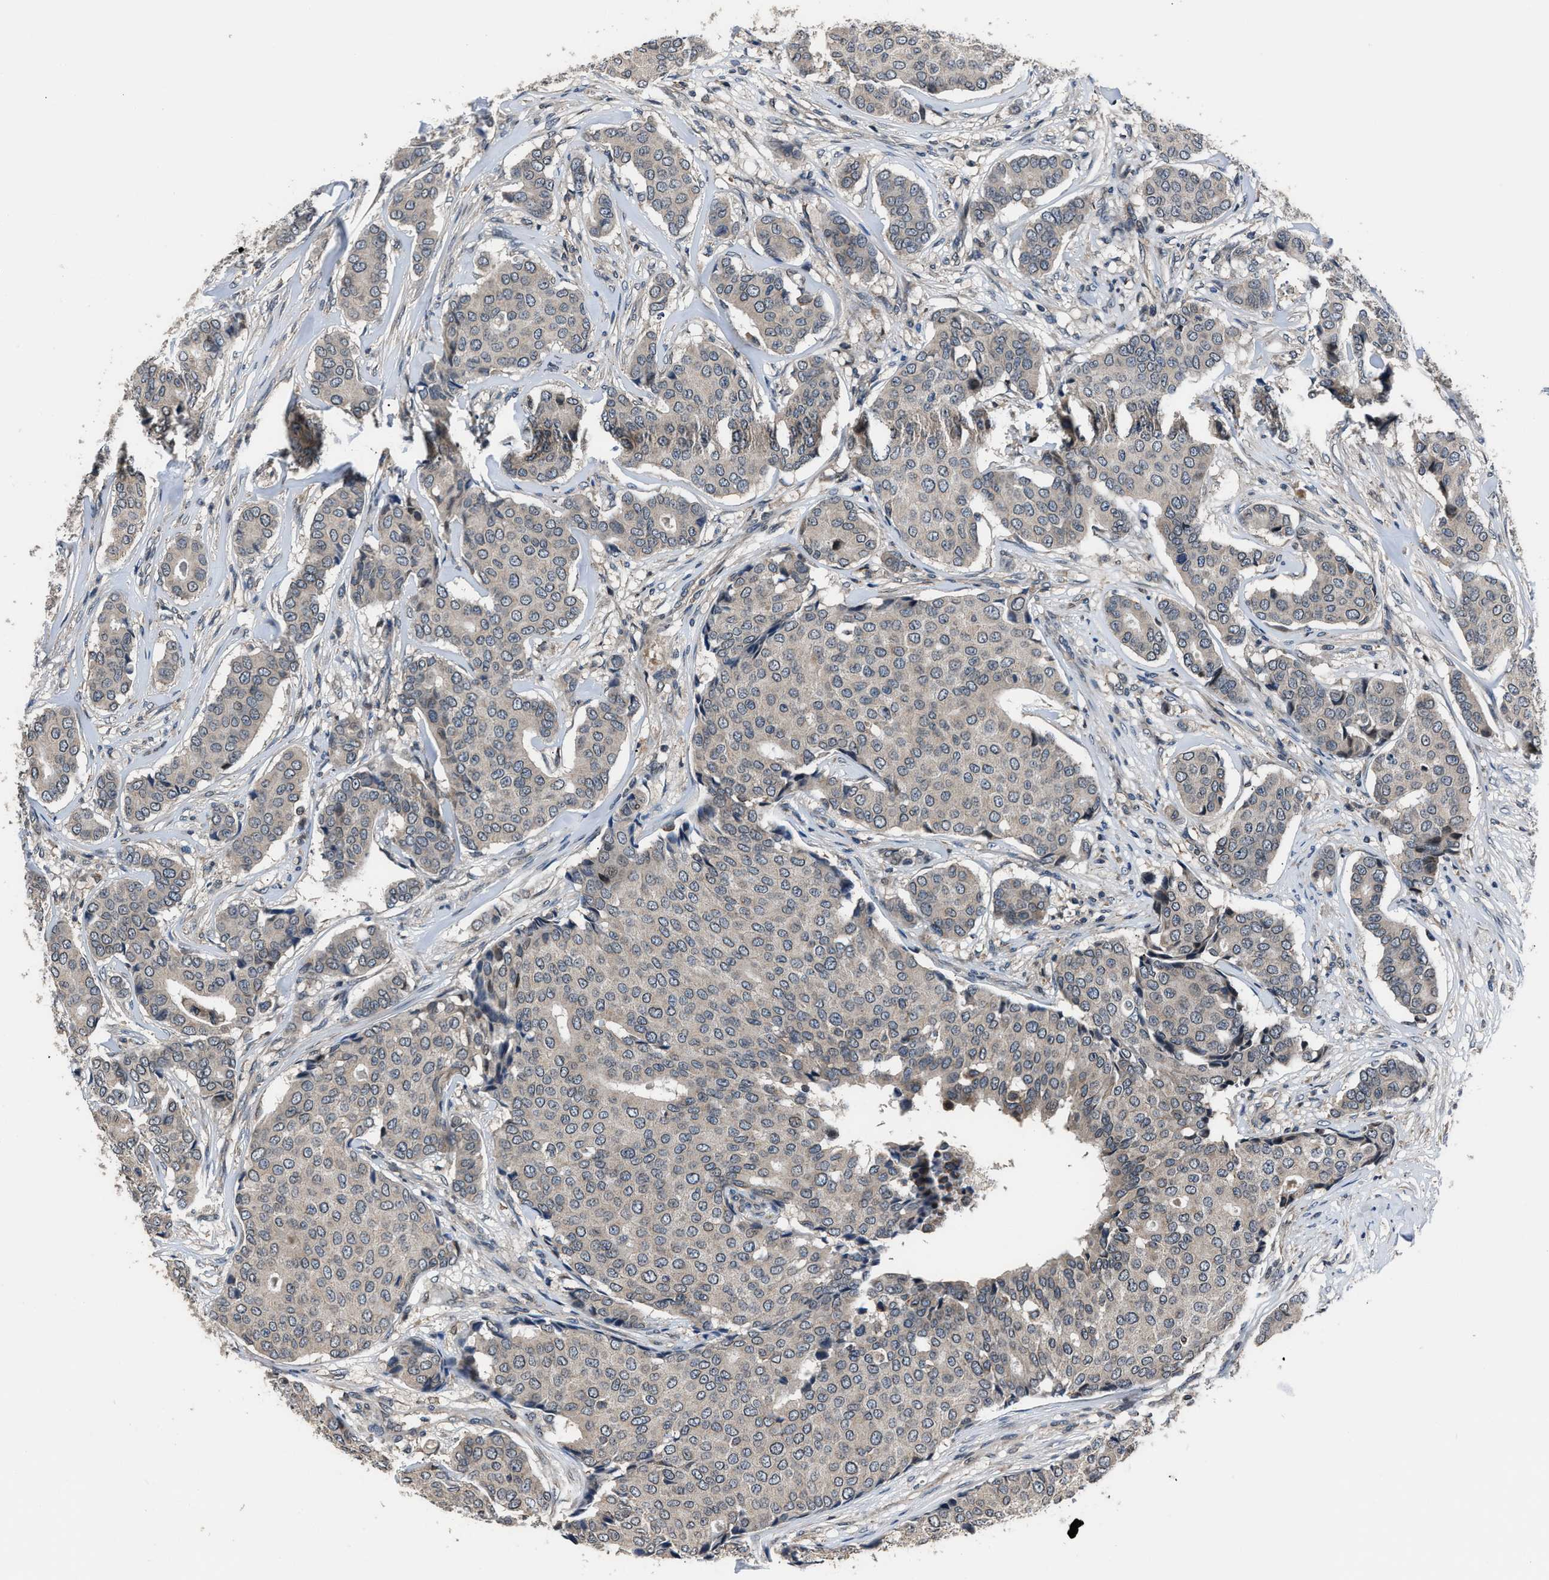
{"staining": {"intensity": "negative", "quantity": "none", "location": "none"}, "tissue": "breast cancer", "cell_type": "Tumor cells", "image_type": "cancer", "snomed": [{"axis": "morphology", "description": "Duct carcinoma"}, {"axis": "topography", "description": "Breast"}], "caption": "The micrograph reveals no staining of tumor cells in breast intraductal carcinoma.", "gene": "TNRC18", "patient": {"sex": "female", "age": 75}}